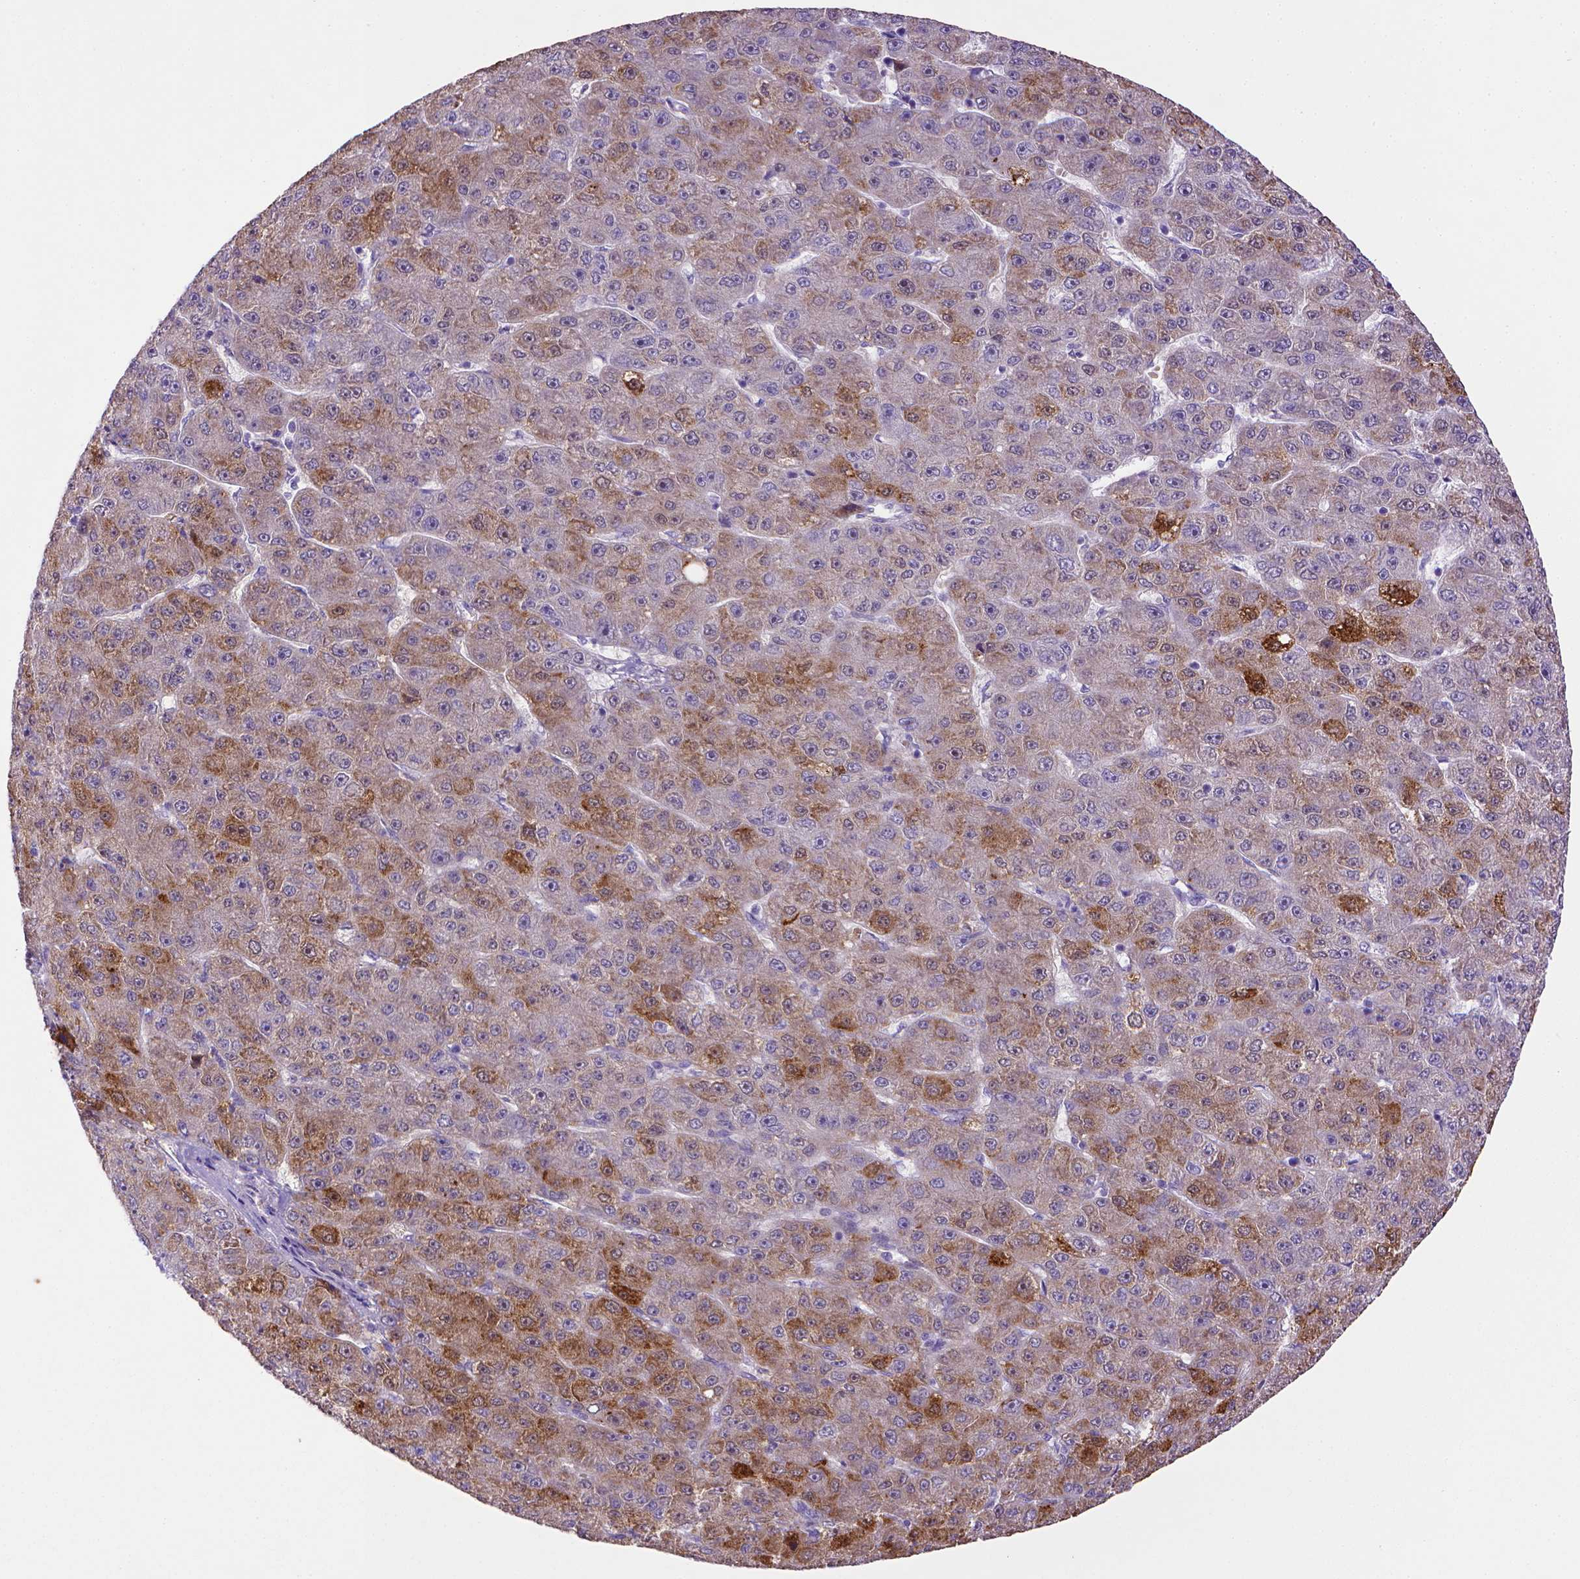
{"staining": {"intensity": "moderate", "quantity": ">75%", "location": "cytoplasmic/membranous"}, "tissue": "liver cancer", "cell_type": "Tumor cells", "image_type": "cancer", "snomed": [{"axis": "morphology", "description": "Carcinoma, Hepatocellular, NOS"}, {"axis": "topography", "description": "Liver"}], "caption": "IHC of human hepatocellular carcinoma (liver) shows medium levels of moderate cytoplasmic/membranous staining in approximately >75% of tumor cells.", "gene": "BAAT", "patient": {"sex": "male", "age": 67}}